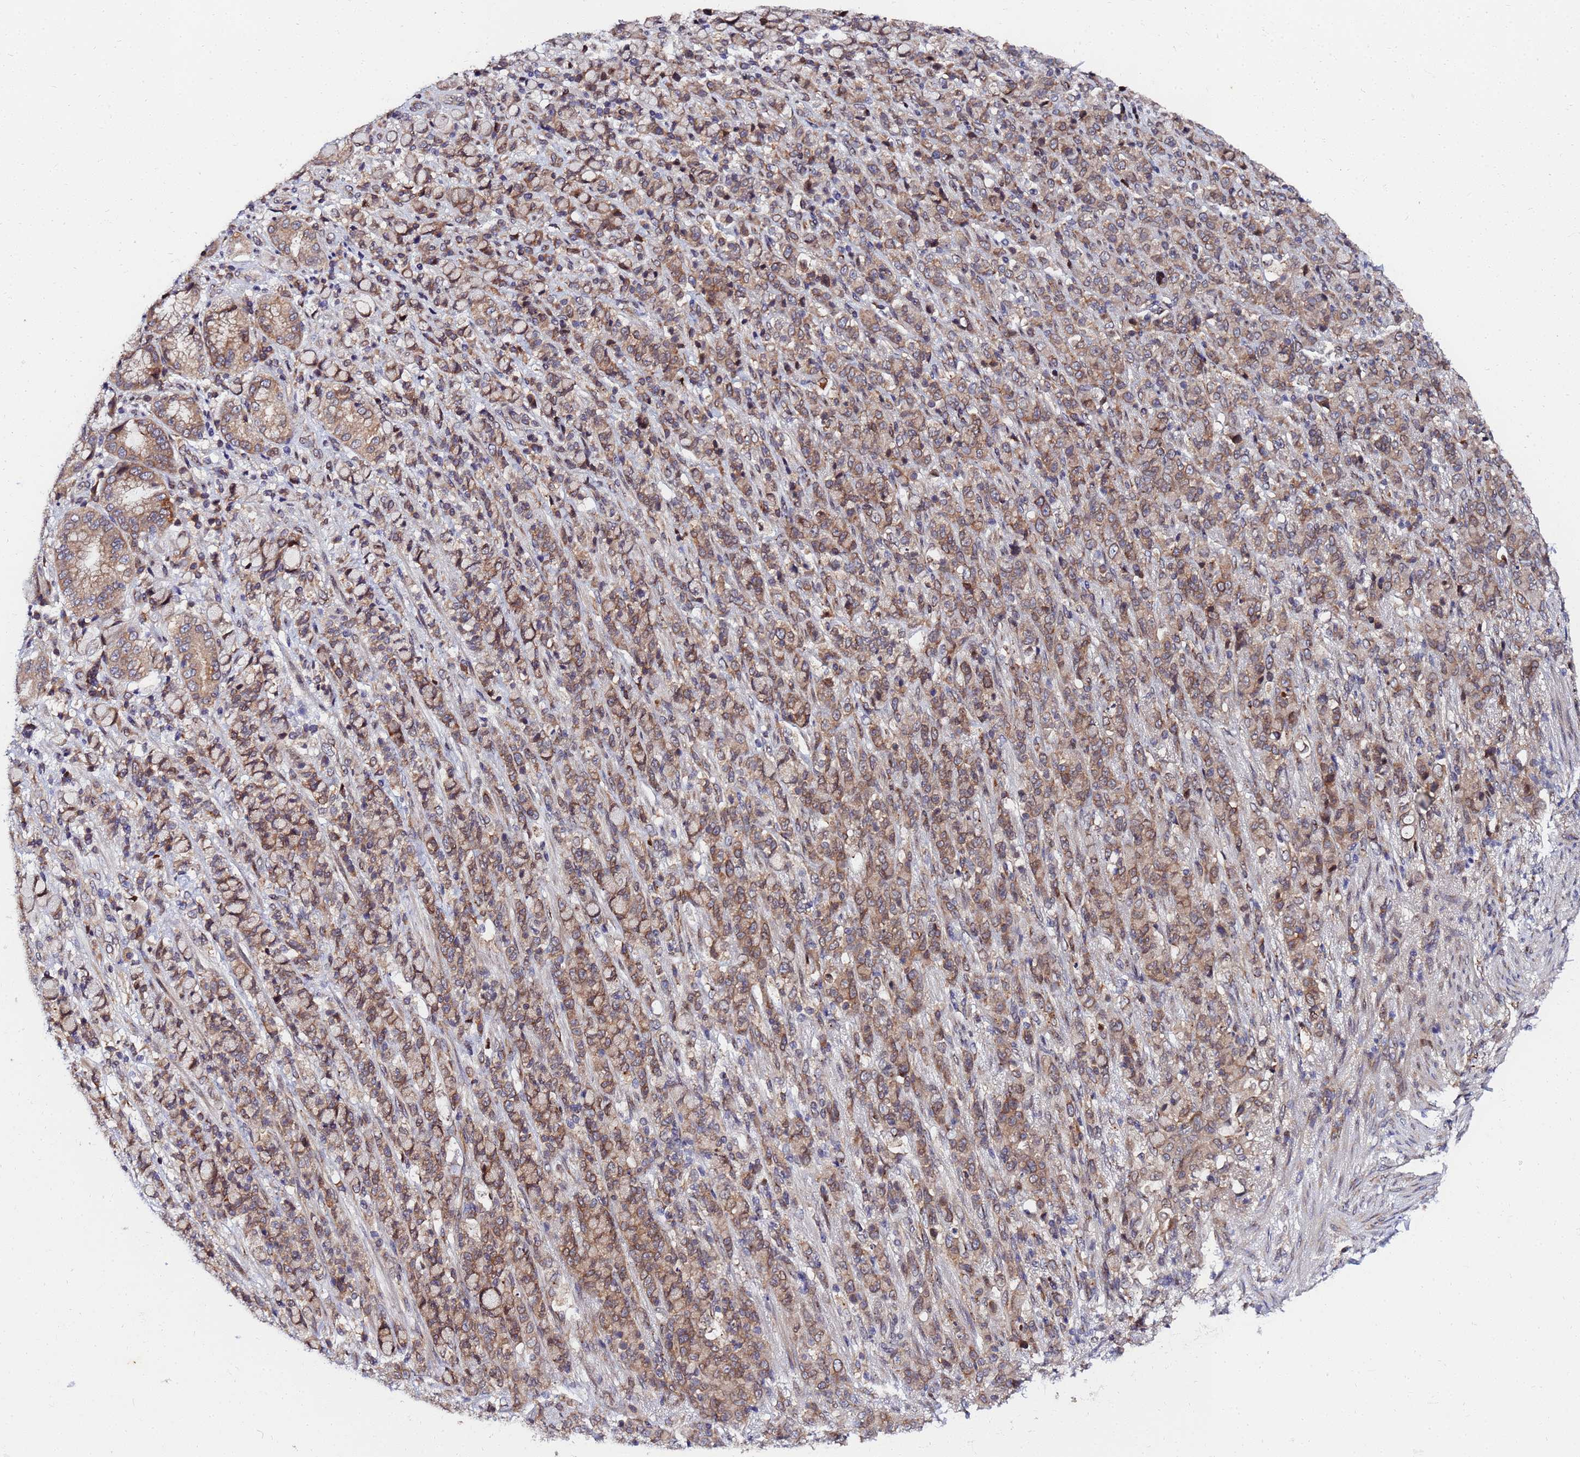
{"staining": {"intensity": "moderate", "quantity": ">75%", "location": "cytoplasmic/membranous"}, "tissue": "stomach cancer", "cell_type": "Tumor cells", "image_type": "cancer", "snomed": [{"axis": "morphology", "description": "Normal tissue, NOS"}, {"axis": "morphology", "description": "Adenocarcinoma, NOS"}, {"axis": "topography", "description": "Stomach"}], "caption": "An IHC photomicrograph of tumor tissue is shown. Protein staining in brown shows moderate cytoplasmic/membranous positivity in stomach cancer (adenocarcinoma) within tumor cells.", "gene": "UNC93B1", "patient": {"sex": "female", "age": 79}}